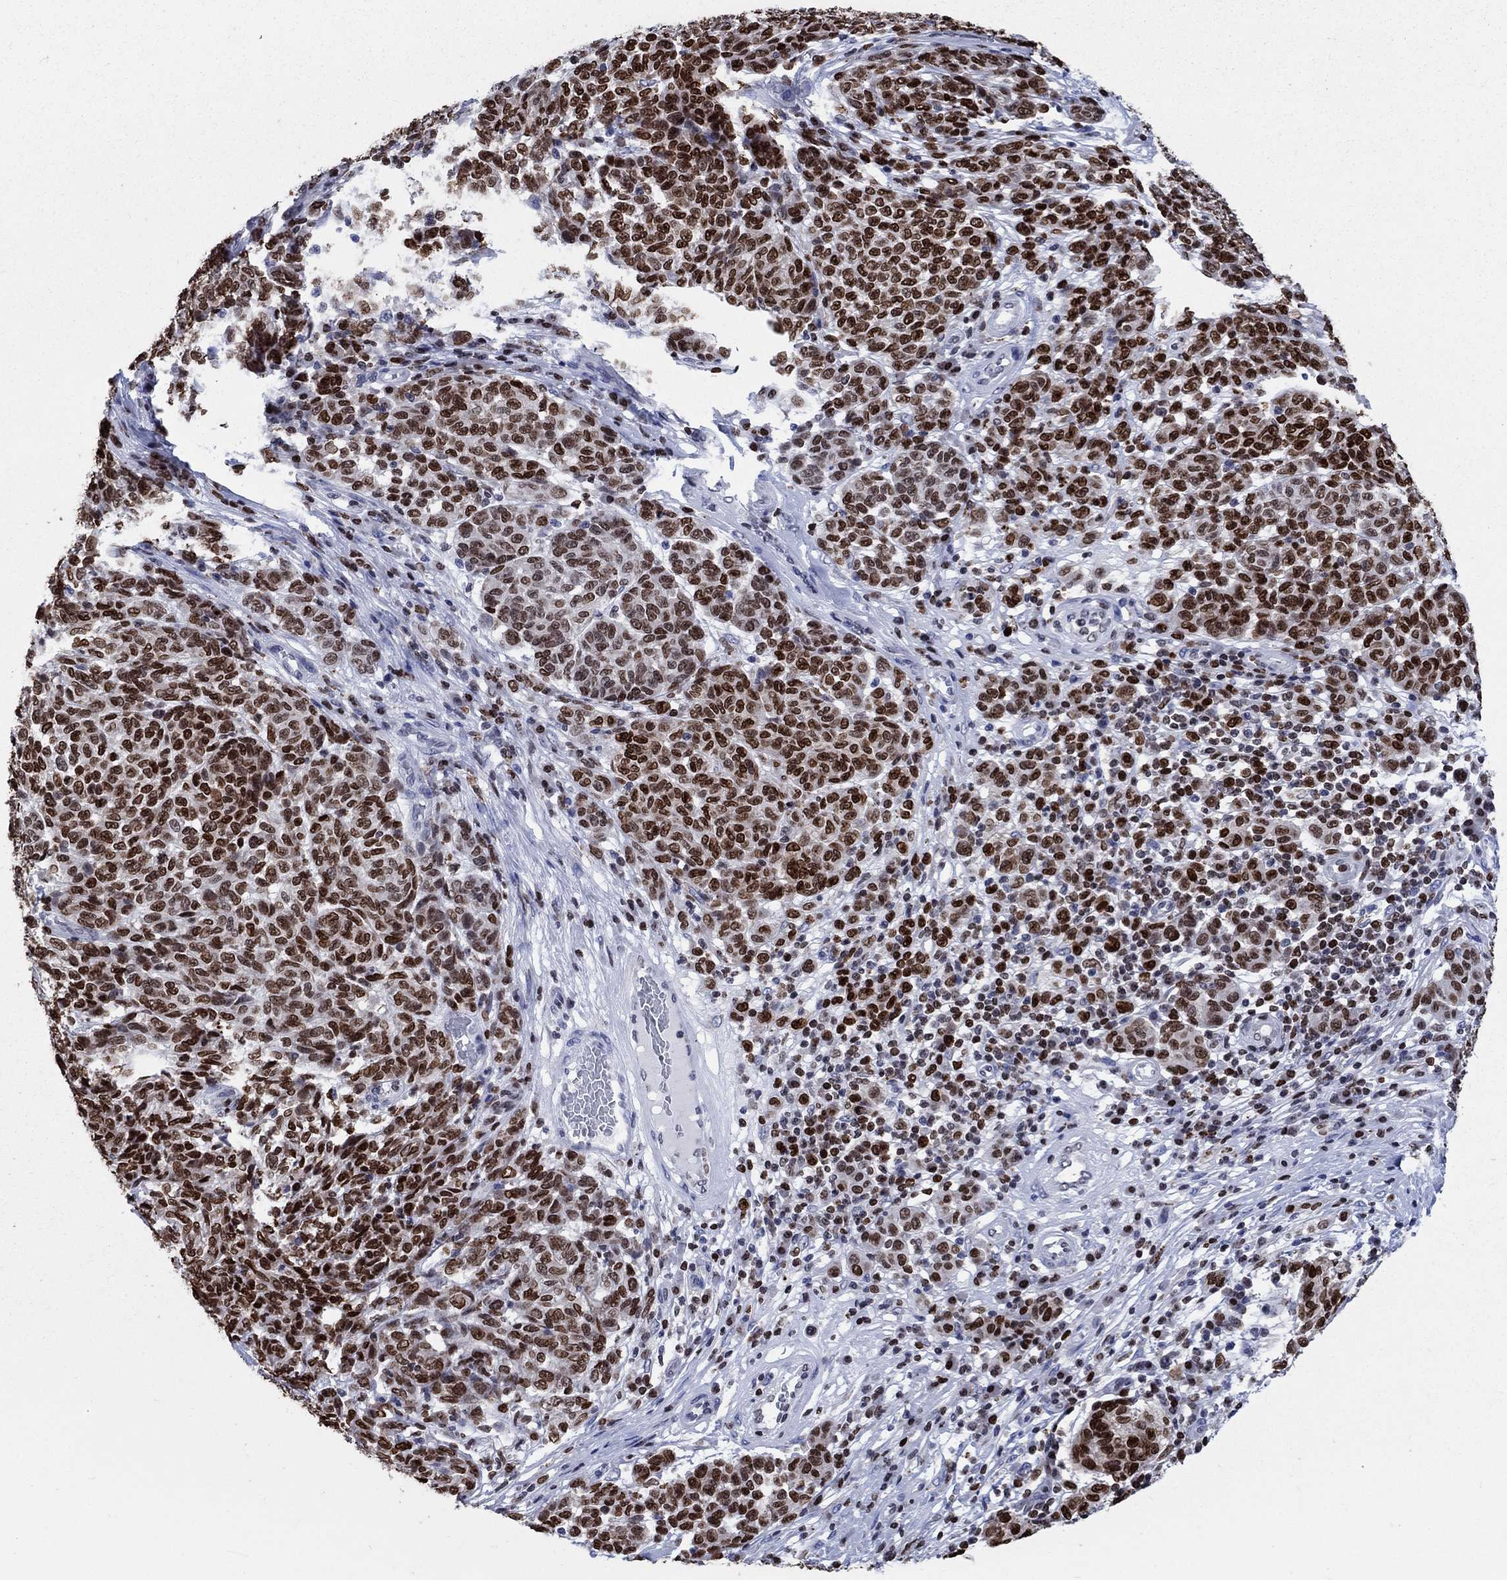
{"staining": {"intensity": "strong", "quantity": "25%-75%", "location": "nuclear"}, "tissue": "melanoma", "cell_type": "Tumor cells", "image_type": "cancer", "snomed": [{"axis": "morphology", "description": "Malignant melanoma, NOS"}, {"axis": "topography", "description": "Skin"}], "caption": "Malignant melanoma stained with DAB IHC reveals high levels of strong nuclear expression in approximately 25%-75% of tumor cells. (Stains: DAB (3,3'-diaminobenzidine) in brown, nuclei in blue, Microscopy: brightfield microscopy at high magnification).", "gene": "HMGA1", "patient": {"sex": "male", "age": 59}}